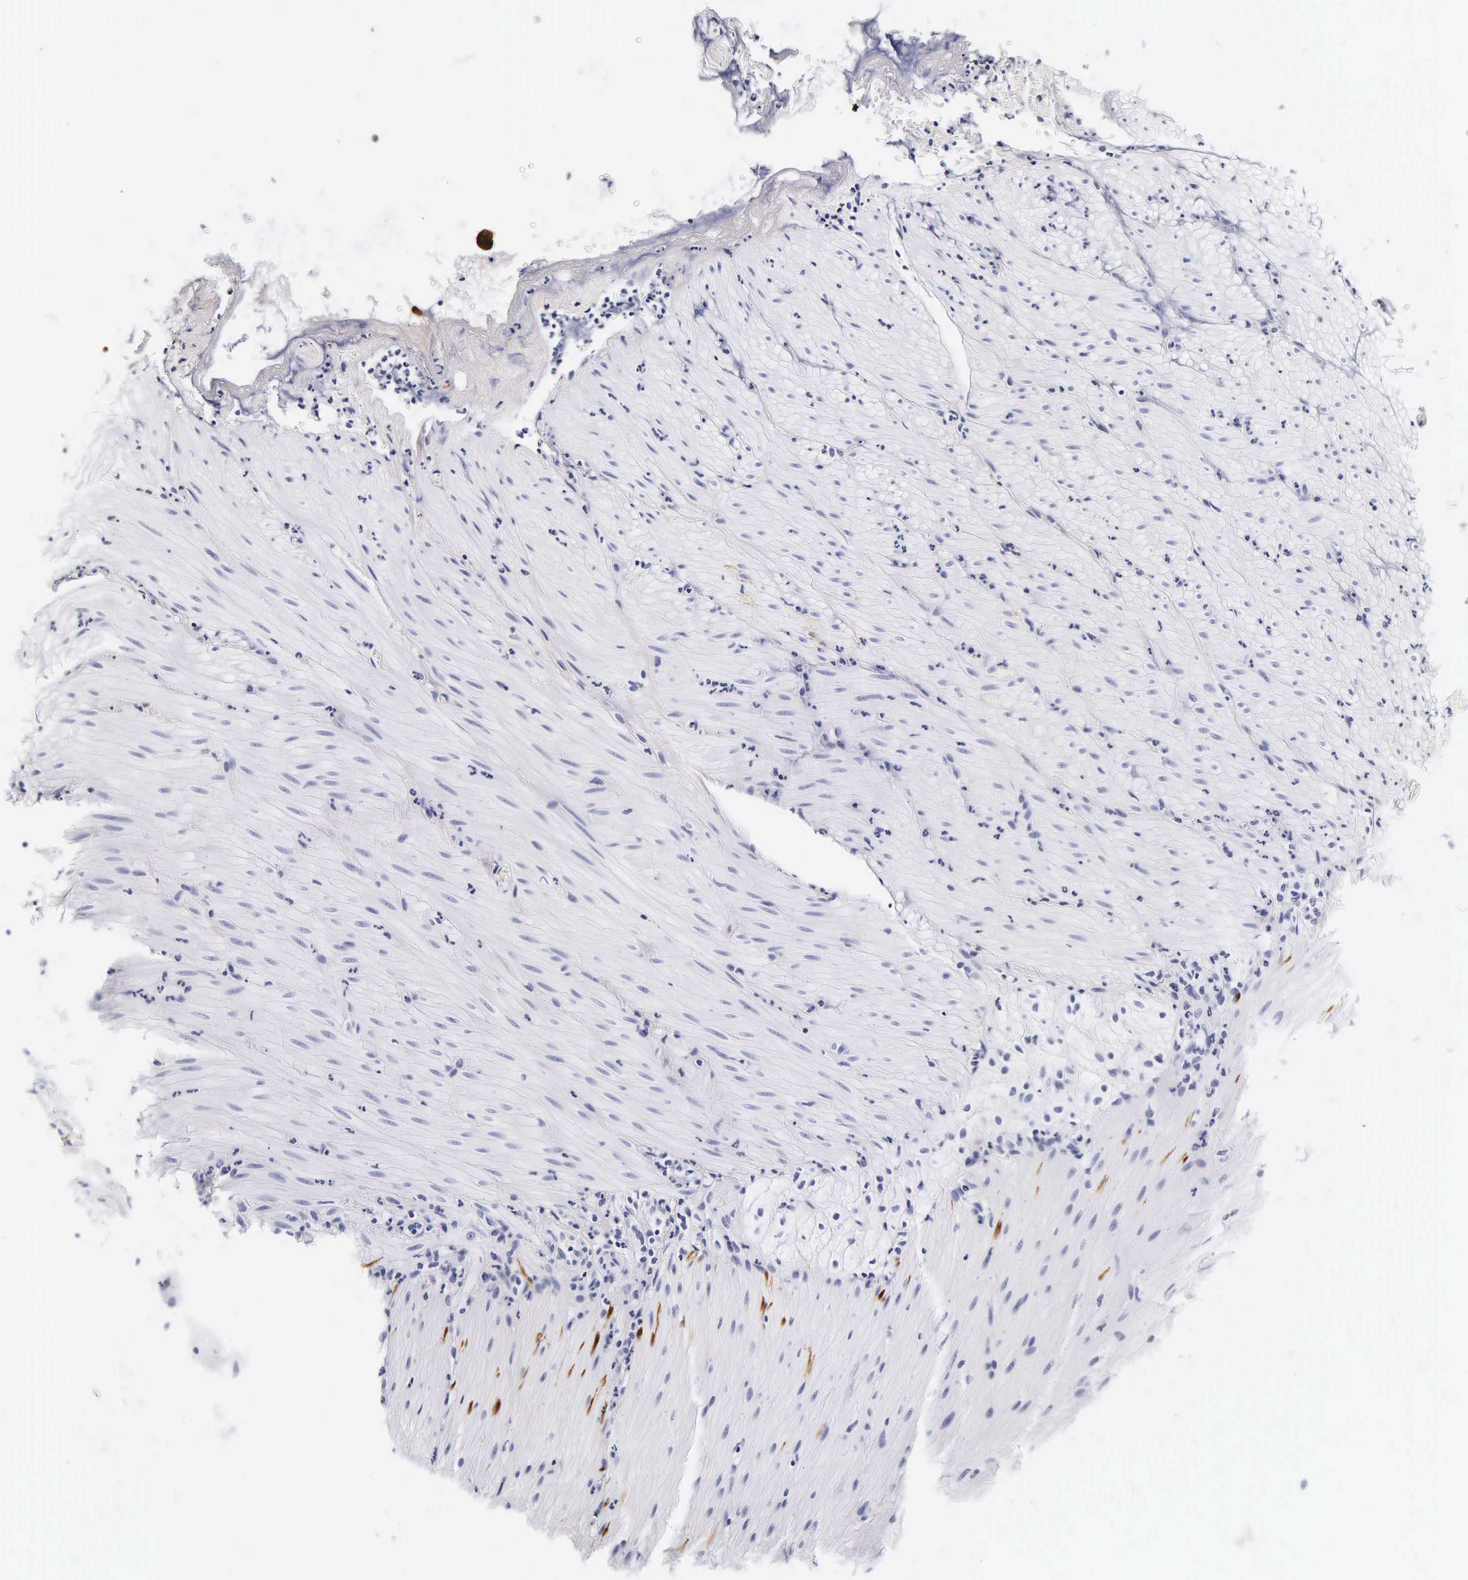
{"staining": {"intensity": "weak", "quantity": "<25%", "location": "cytoplasmic/membranous"}, "tissue": "smooth muscle", "cell_type": "Smooth muscle cells", "image_type": "normal", "snomed": [{"axis": "morphology", "description": "Normal tissue, NOS"}, {"axis": "topography", "description": "Duodenum"}], "caption": "IHC of benign smooth muscle displays no staining in smooth muscle cells.", "gene": "KRT18", "patient": {"sex": "male", "age": 63}}